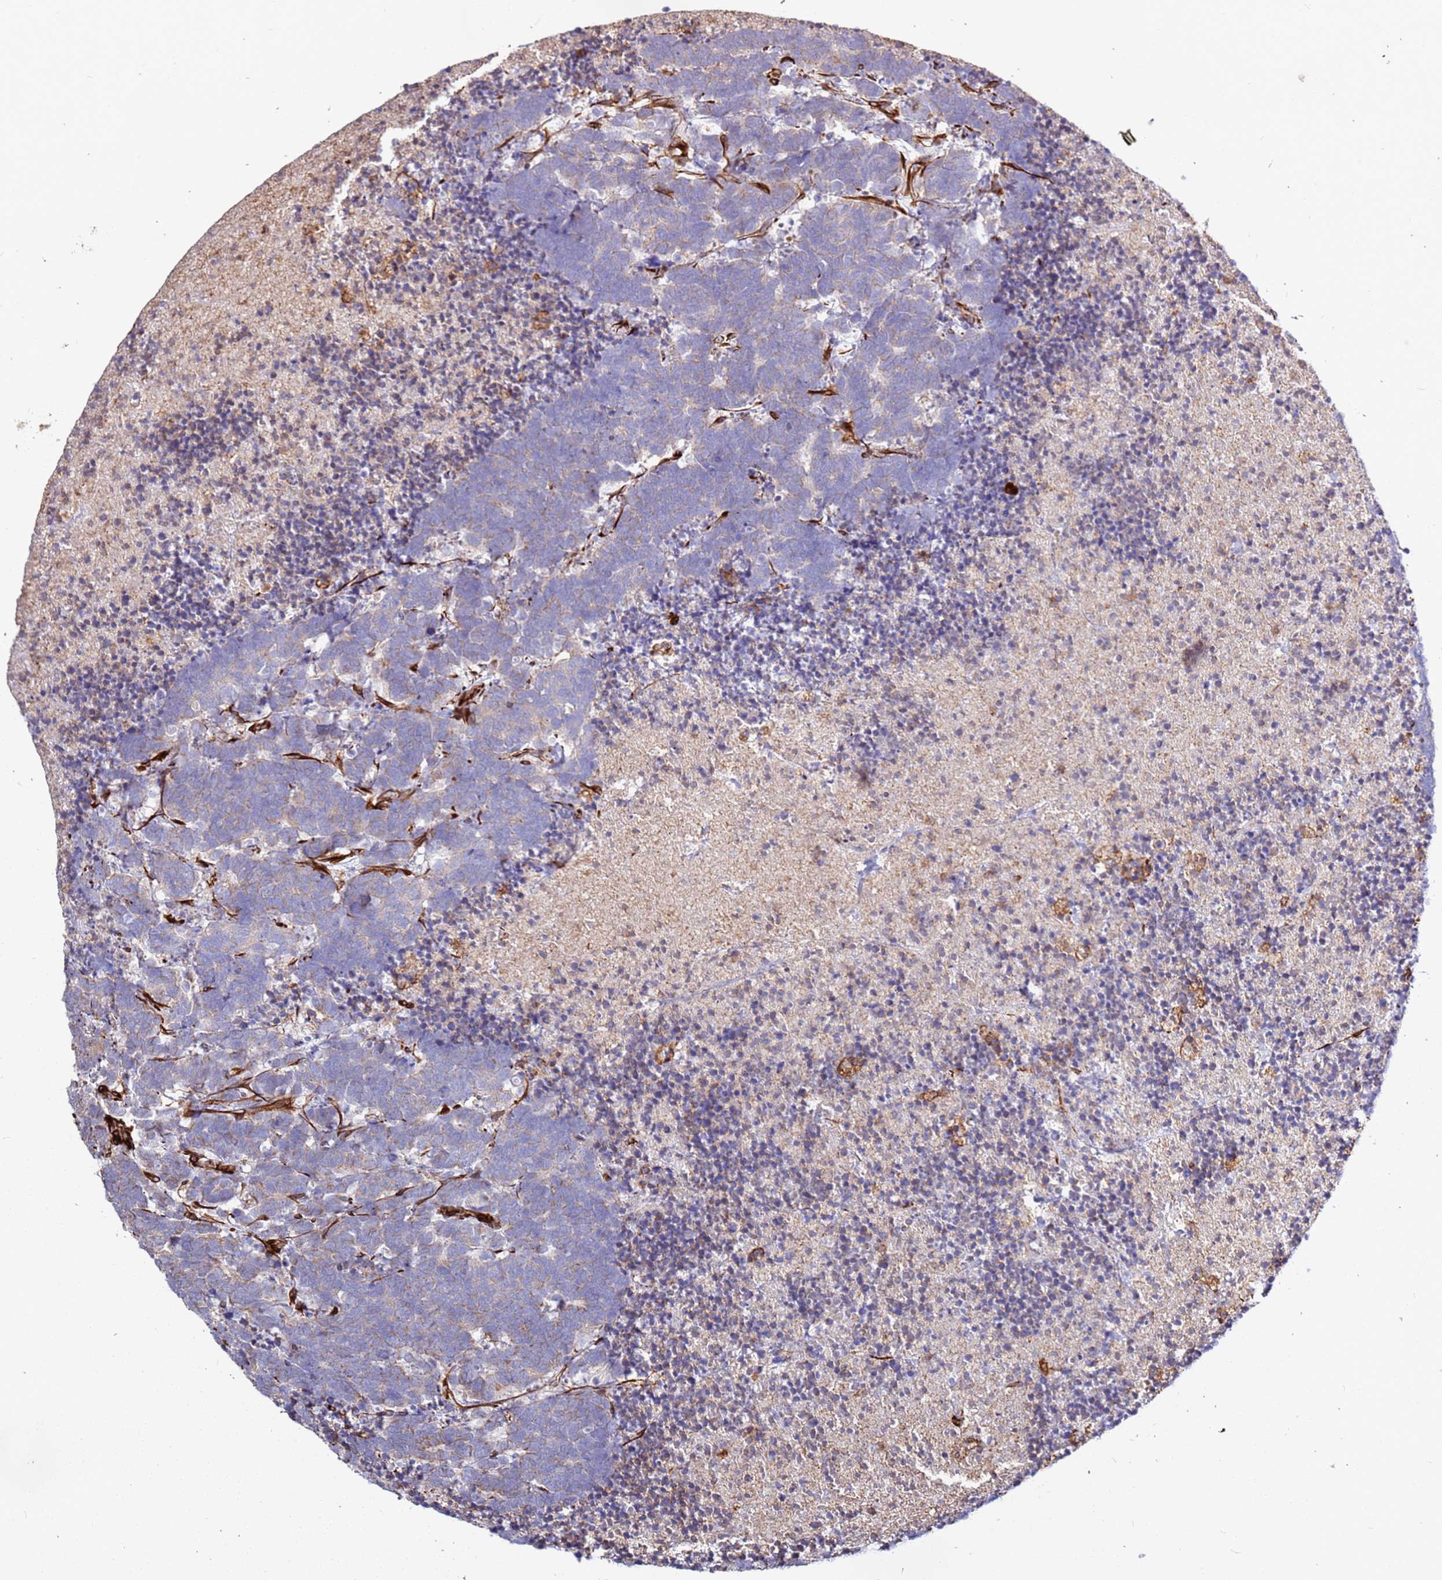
{"staining": {"intensity": "negative", "quantity": "none", "location": "none"}, "tissue": "carcinoid", "cell_type": "Tumor cells", "image_type": "cancer", "snomed": [{"axis": "morphology", "description": "Carcinoma, NOS"}, {"axis": "morphology", "description": "Carcinoid, malignant, NOS"}, {"axis": "topography", "description": "Urinary bladder"}], "caption": "High magnification brightfield microscopy of carcinoid stained with DAB (3,3'-diaminobenzidine) (brown) and counterstained with hematoxylin (blue): tumor cells show no significant staining. (DAB (3,3'-diaminobenzidine) immunohistochemistry (IHC), high magnification).", "gene": "MRGPRE", "patient": {"sex": "male", "age": 57}}